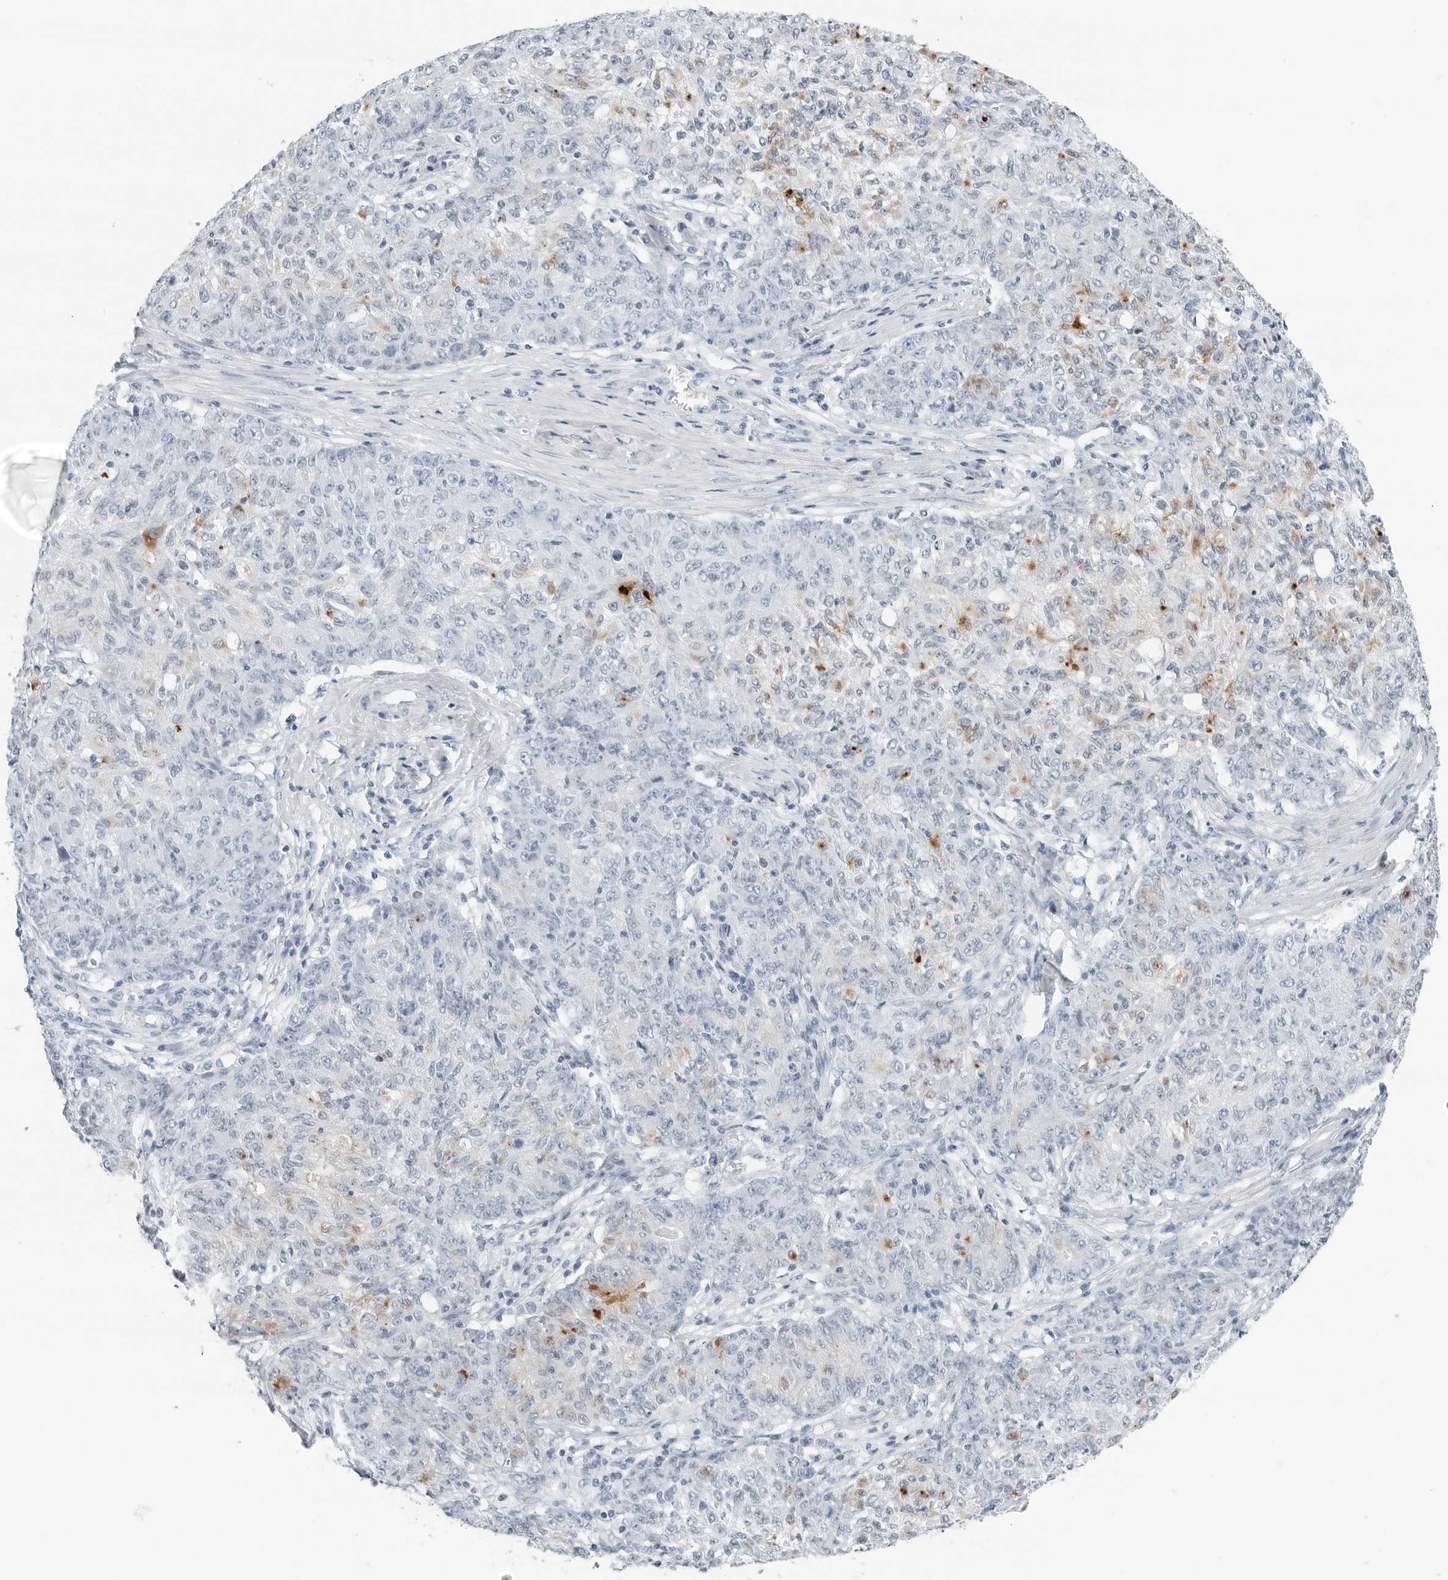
{"staining": {"intensity": "moderate", "quantity": "<25%", "location": "cytoplasmic/membranous"}, "tissue": "ovarian cancer", "cell_type": "Tumor cells", "image_type": "cancer", "snomed": [{"axis": "morphology", "description": "Carcinoma, endometroid"}, {"axis": "topography", "description": "Ovary"}], "caption": "Immunohistochemical staining of ovarian endometroid carcinoma demonstrates low levels of moderate cytoplasmic/membranous staining in approximately <25% of tumor cells.", "gene": "SLPI", "patient": {"sex": "female", "age": 42}}